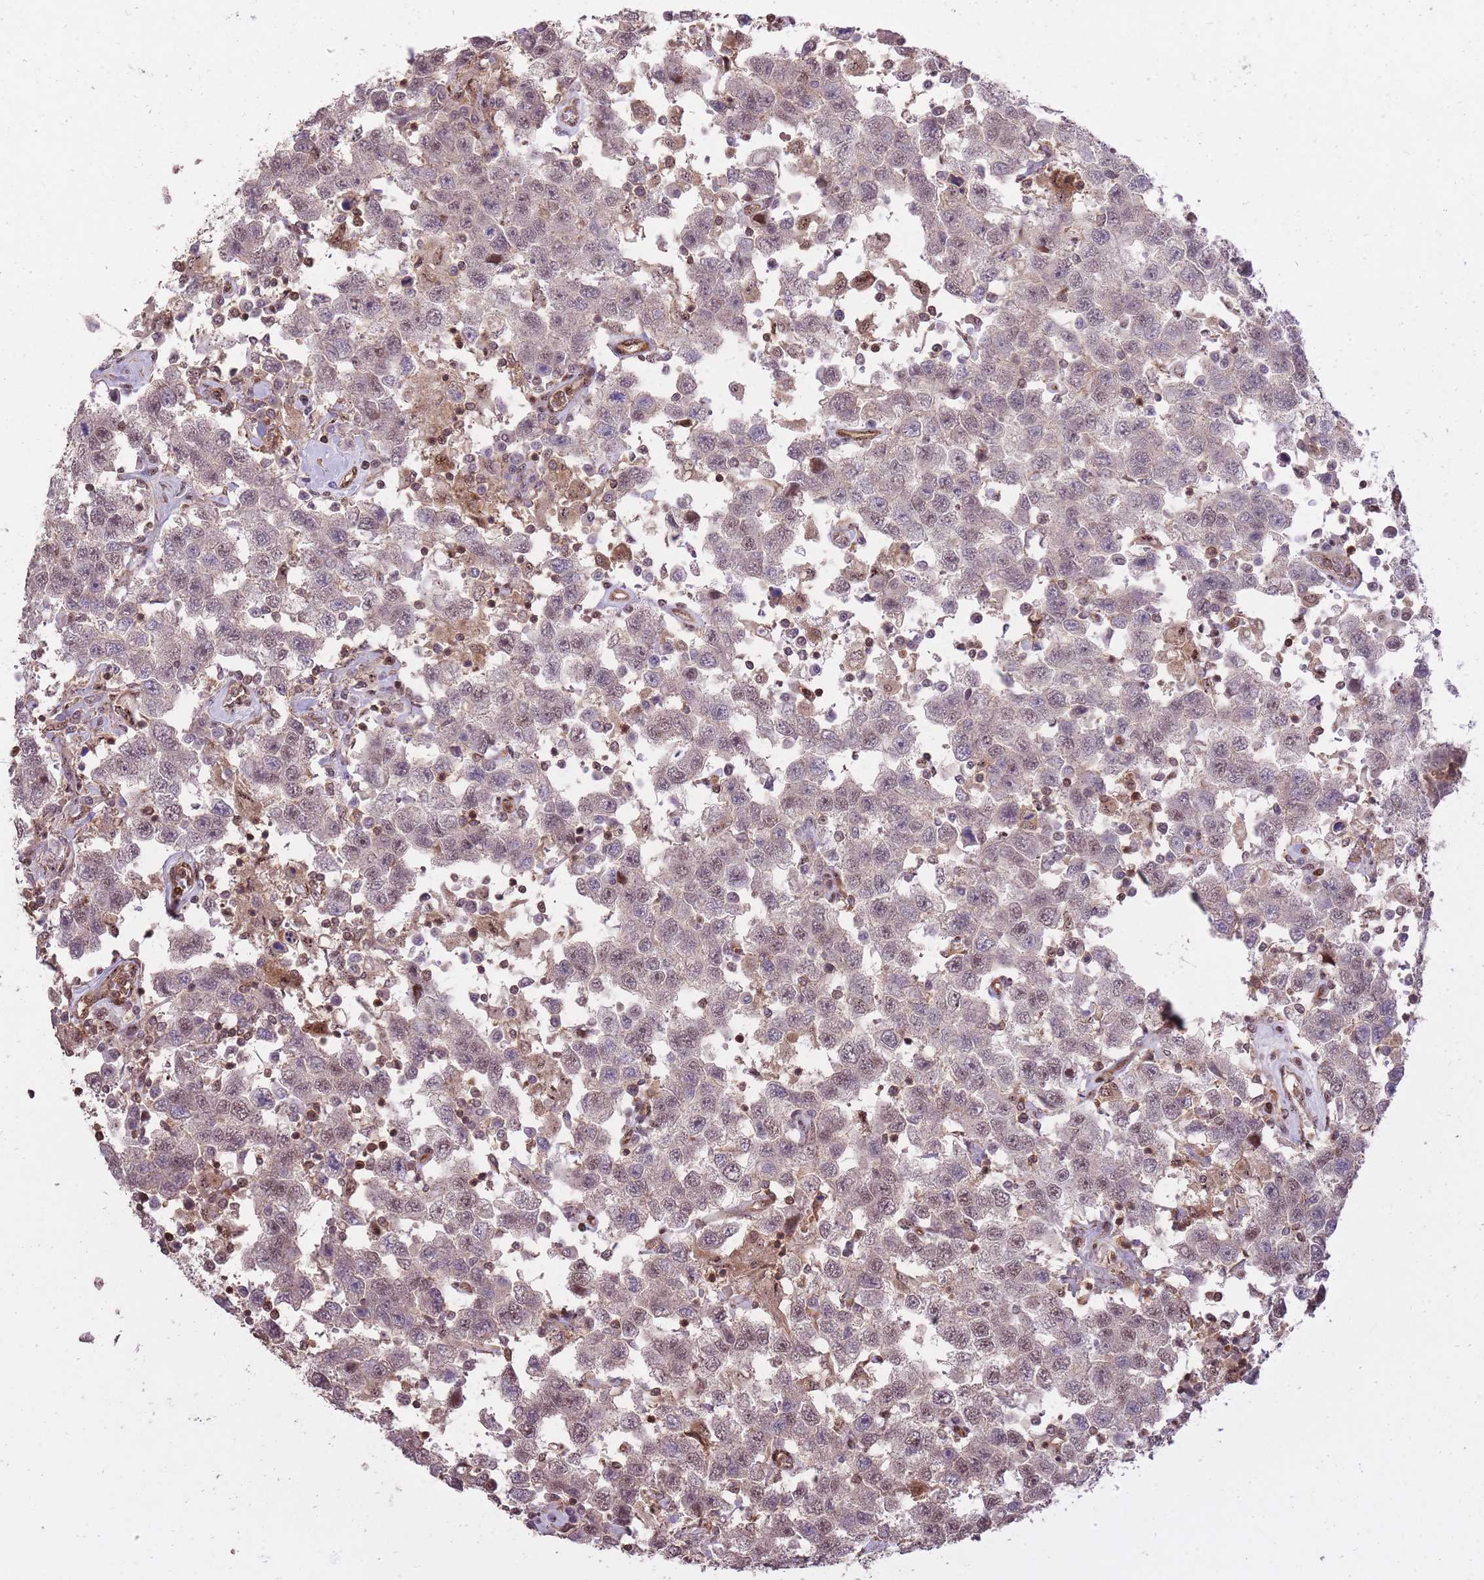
{"staining": {"intensity": "weak", "quantity": "<25%", "location": "nuclear"}, "tissue": "testis cancer", "cell_type": "Tumor cells", "image_type": "cancer", "snomed": [{"axis": "morphology", "description": "Seminoma, NOS"}, {"axis": "topography", "description": "Testis"}], "caption": "Immunohistochemical staining of human seminoma (testis) reveals no significant staining in tumor cells.", "gene": "PLD1", "patient": {"sex": "male", "age": 41}}